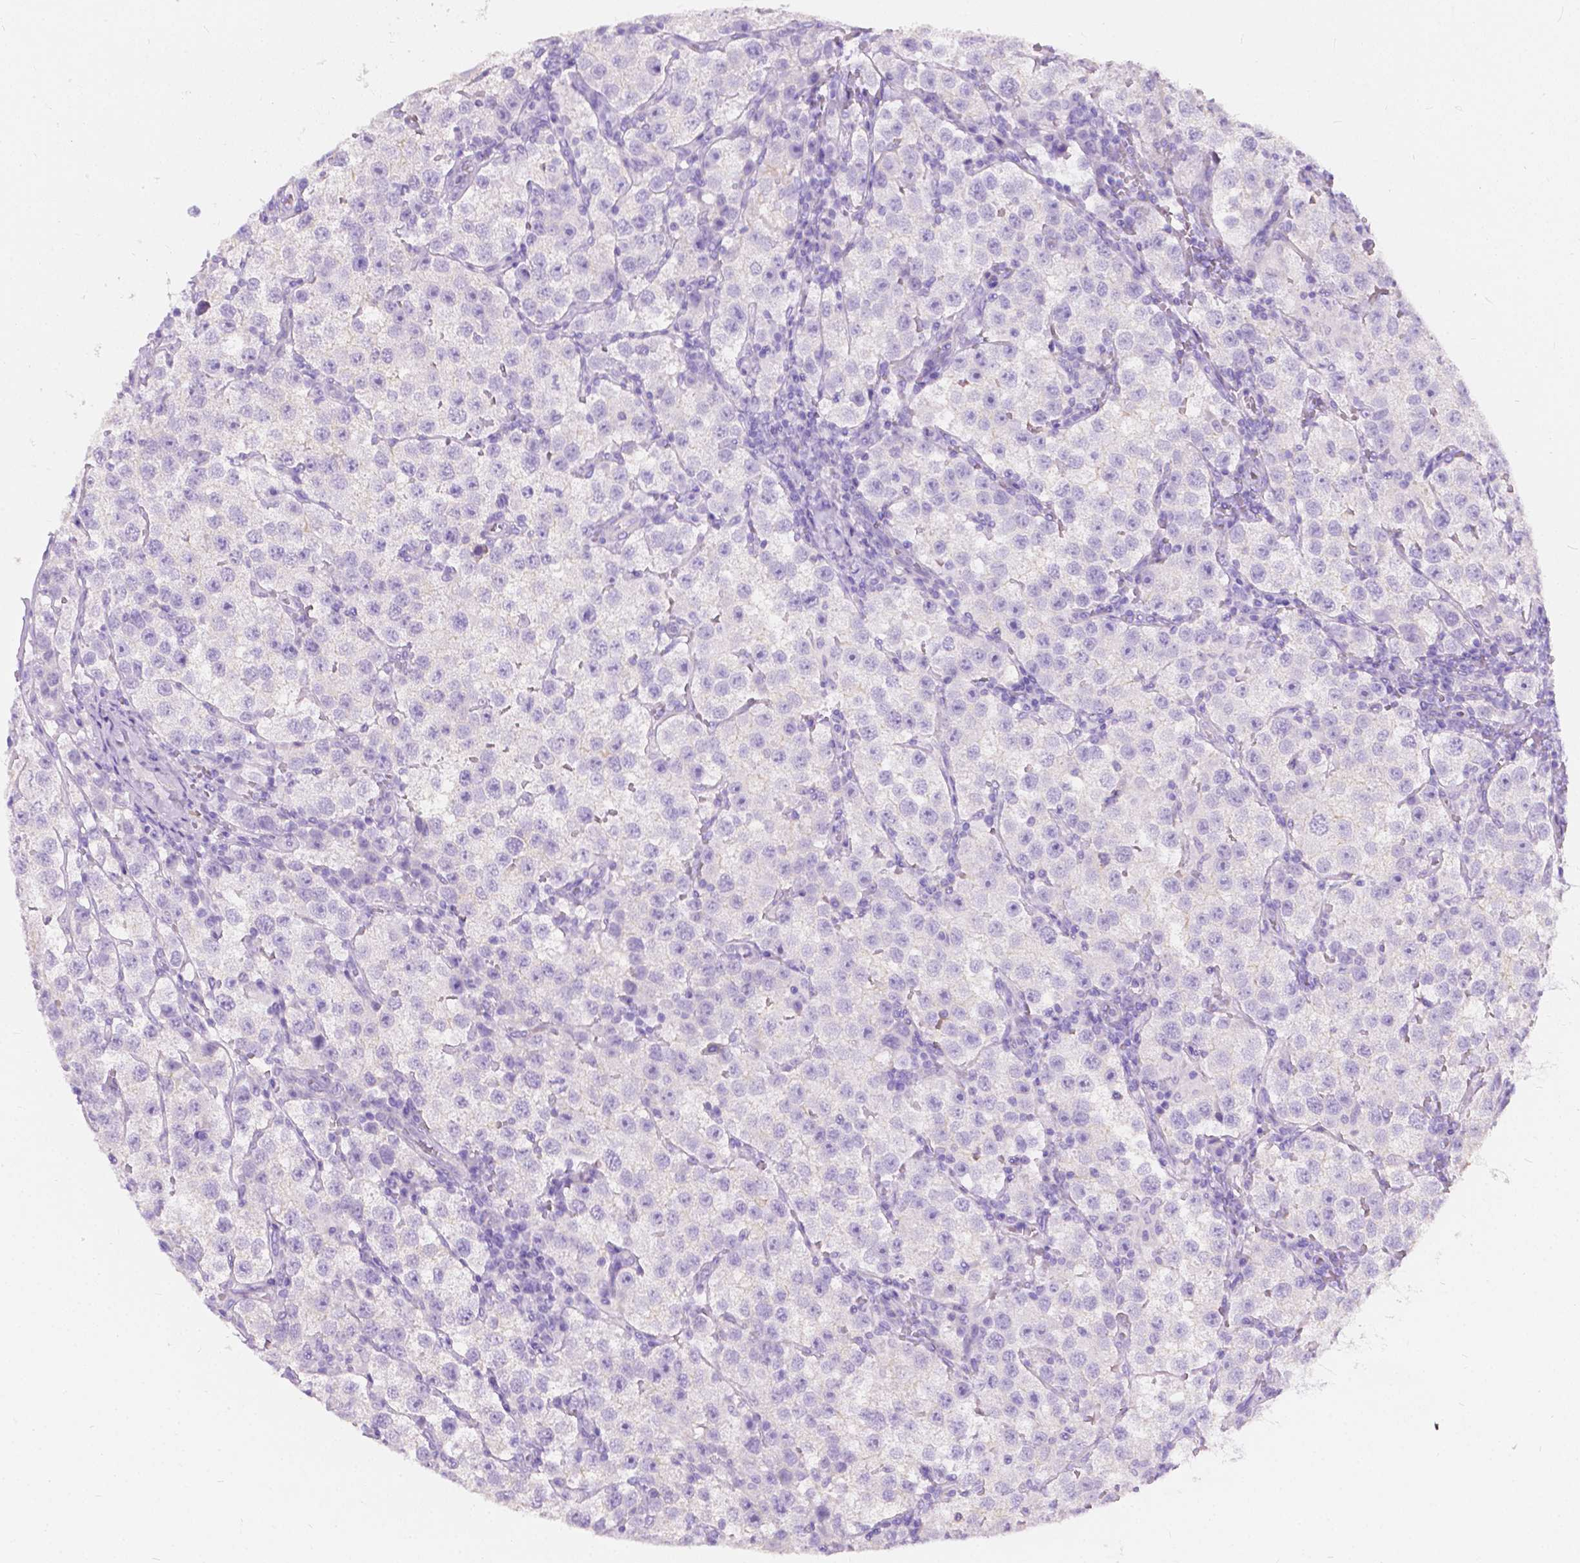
{"staining": {"intensity": "negative", "quantity": "none", "location": "none"}, "tissue": "testis cancer", "cell_type": "Tumor cells", "image_type": "cancer", "snomed": [{"axis": "morphology", "description": "Seminoma, NOS"}, {"axis": "topography", "description": "Testis"}], "caption": "An IHC image of testis cancer is shown. There is no staining in tumor cells of testis cancer. (DAB immunohistochemistry (IHC), high magnification).", "gene": "GNAO1", "patient": {"sex": "male", "age": 37}}